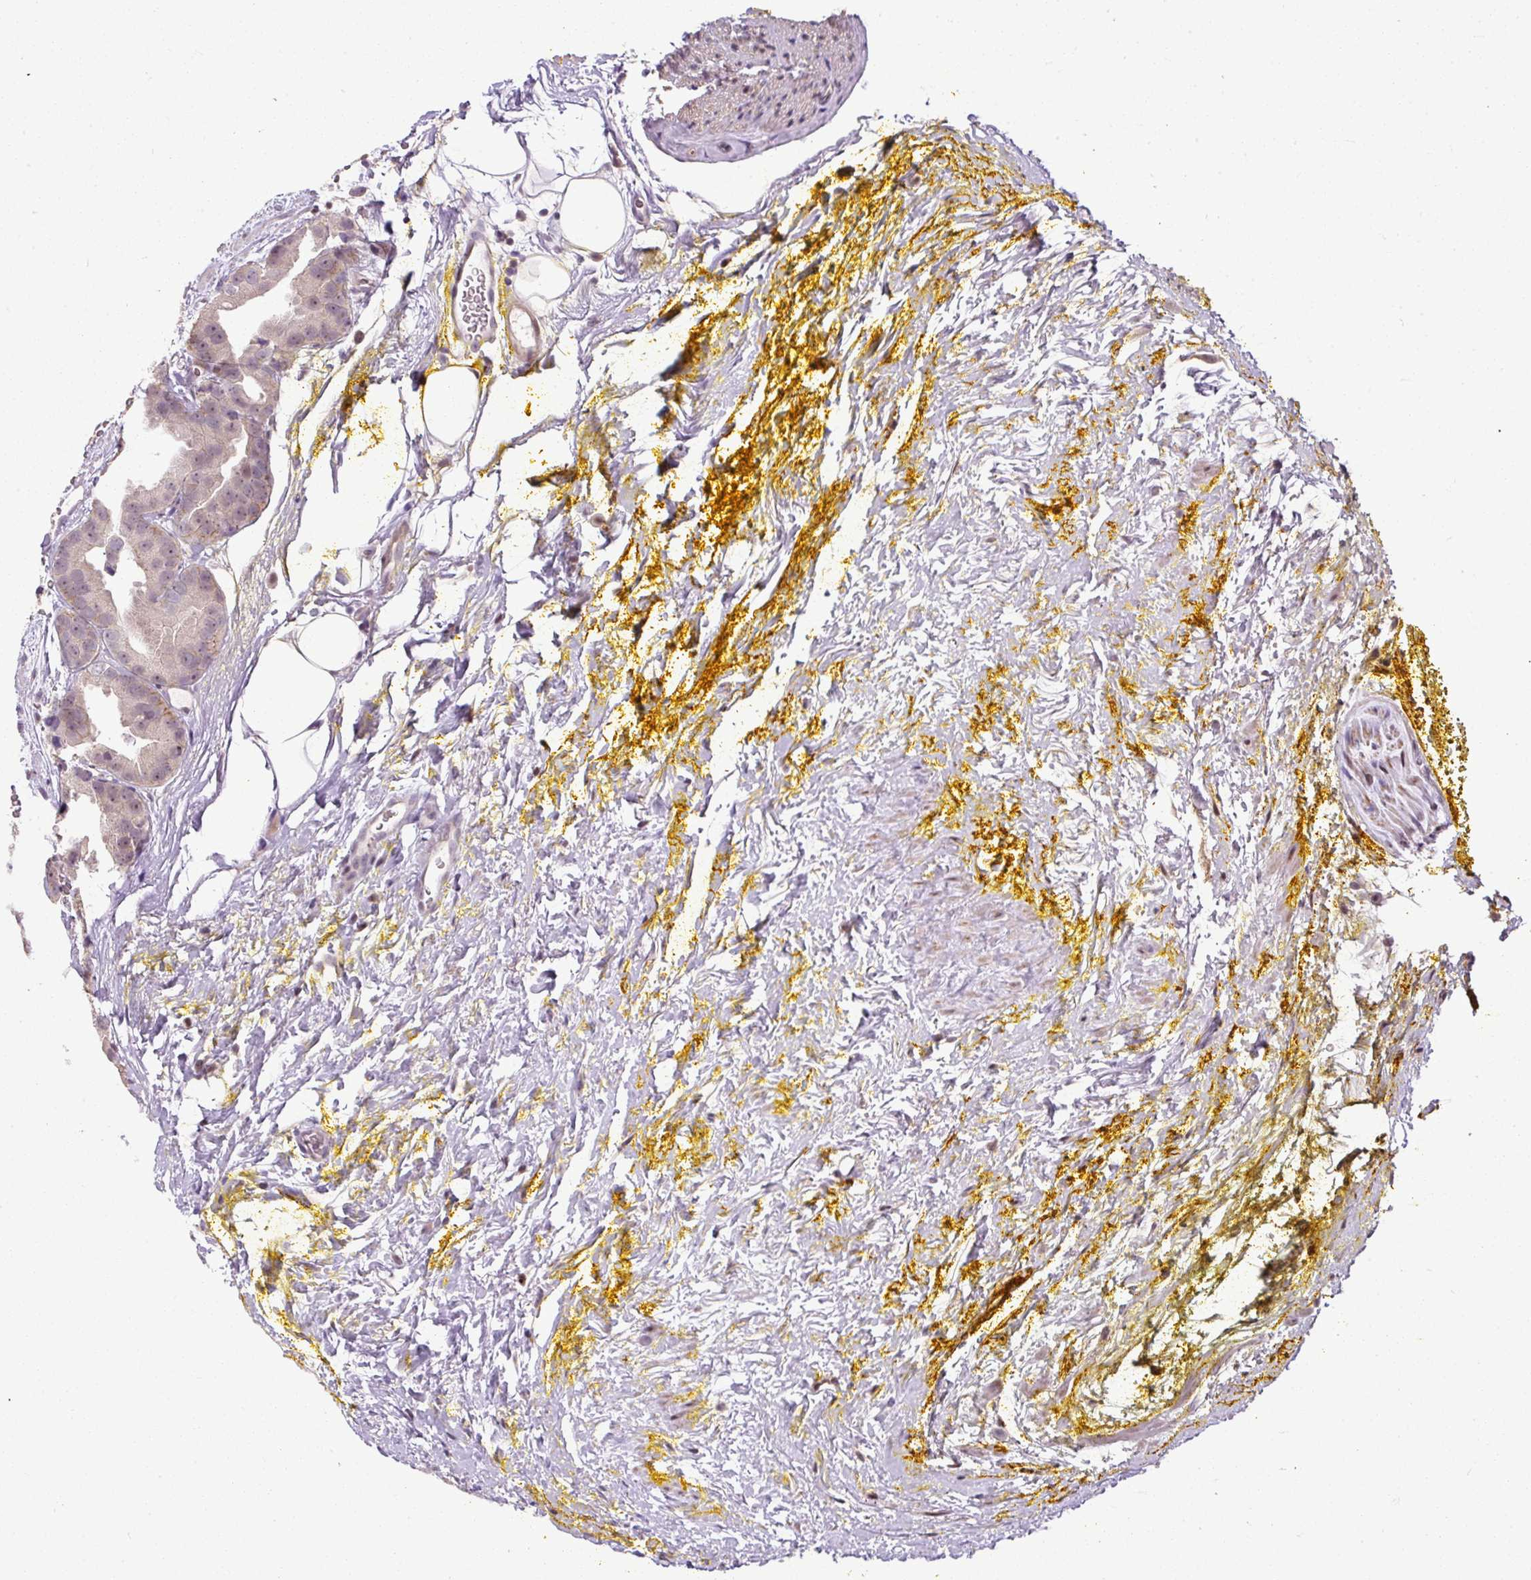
{"staining": {"intensity": "negative", "quantity": "none", "location": "none"}, "tissue": "prostate cancer", "cell_type": "Tumor cells", "image_type": "cancer", "snomed": [{"axis": "morphology", "description": "Adenocarcinoma, High grade"}, {"axis": "topography", "description": "Prostate"}], "caption": "Micrograph shows no protein expression in tumor cells of prostate cancer tissue.", "gene": "ARHGEF18", "patient": {"sex": "male", "age": 63}}